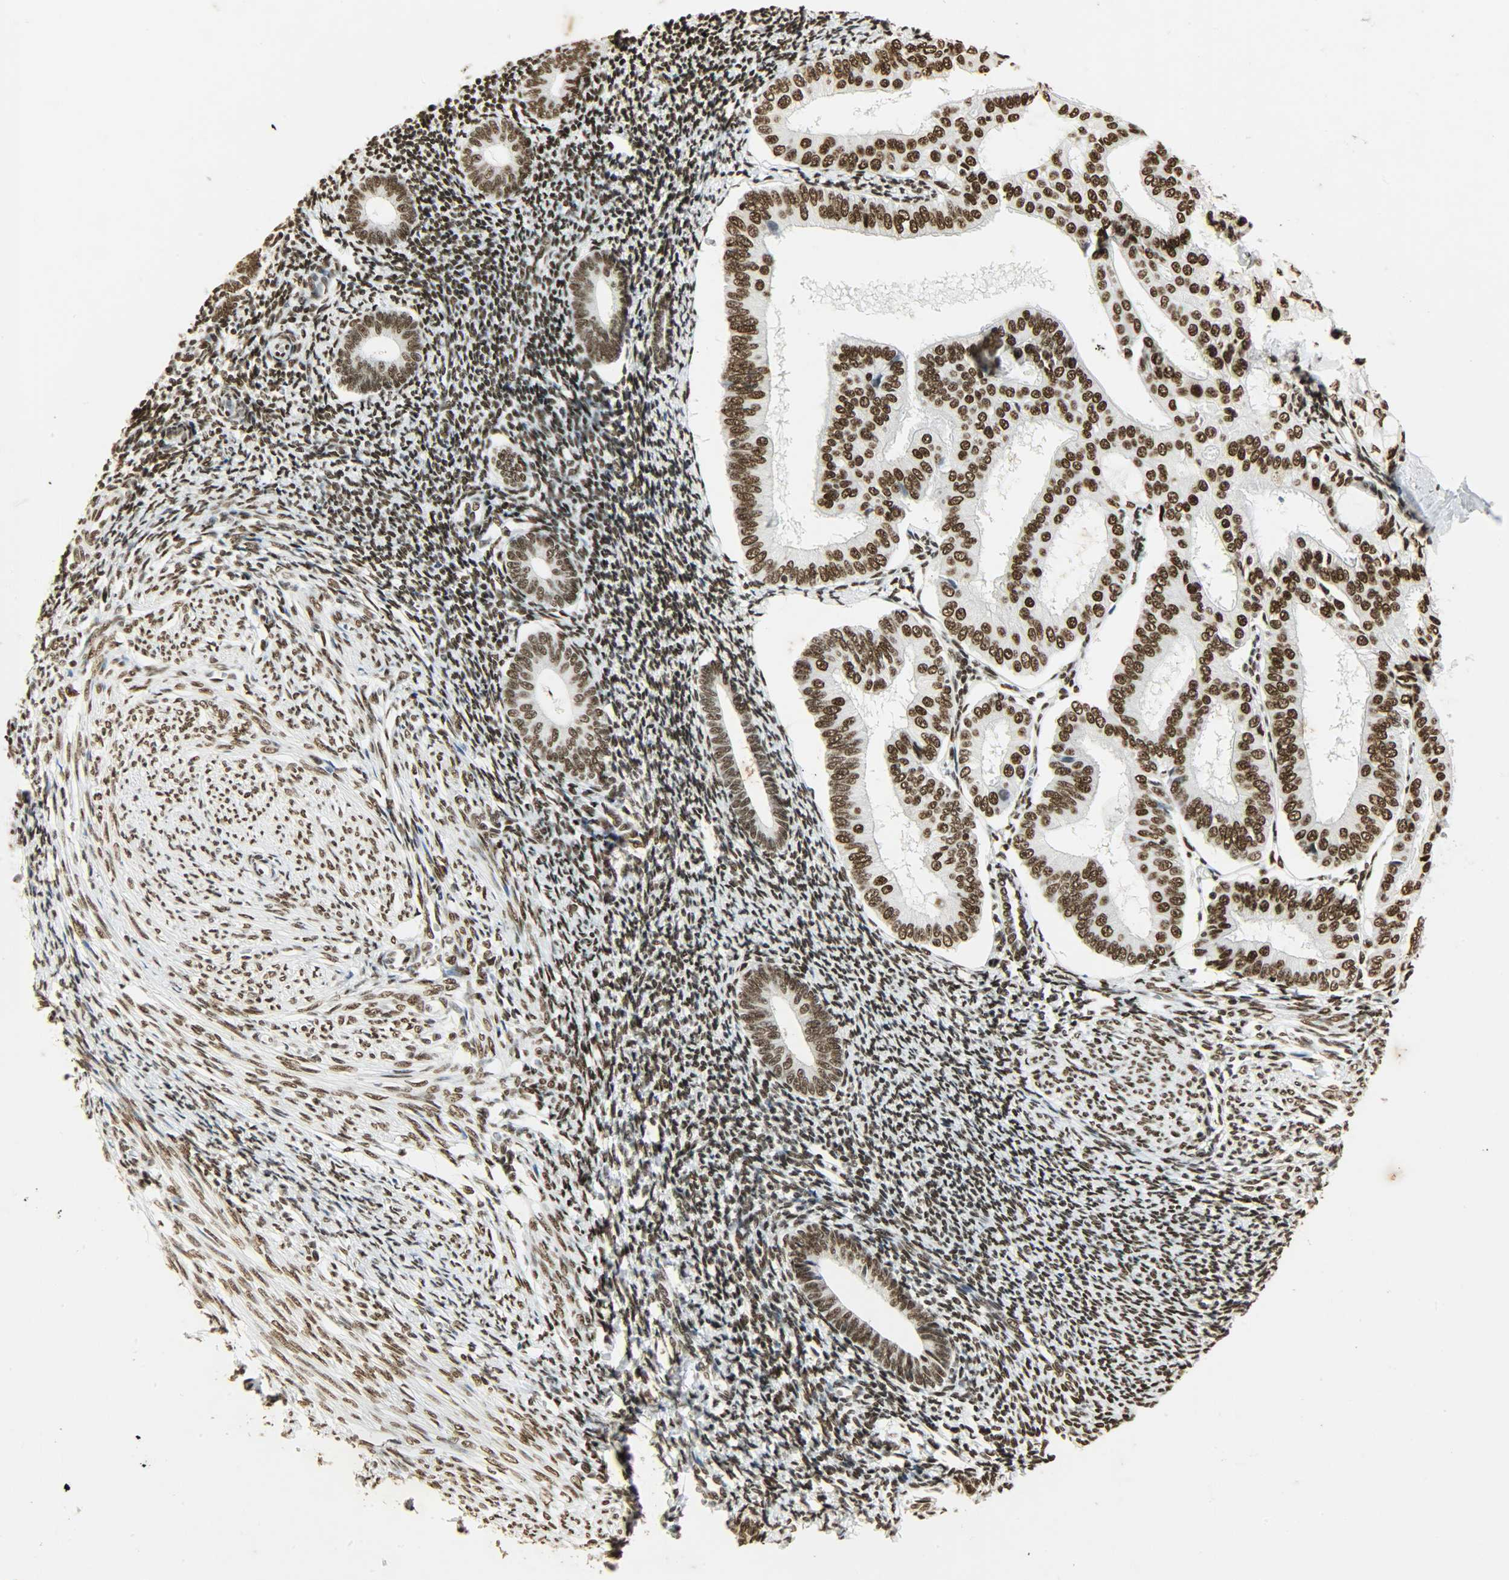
{"staining": {"intensity": "strong", "quantity": ">75%", "location": "nuclear"}, "tissue": "endometrium", "cell_type": "Cells in endometrial stroma", "image_type": "normal", "snomed": [{"axis": "morphology", "description": "Normal tissue, NOS"}, {"axis": "topography", "description": "Endometrium"}], "caption": "This histopathology image reveals immunohistochemistry (IHC) staining of normal endometrium, with high strong nuclear positivity in about >75% of cells in endometrial stroma.", "gene": "KHDRBS1", "patient": {"sex": "female", "age": 57}}